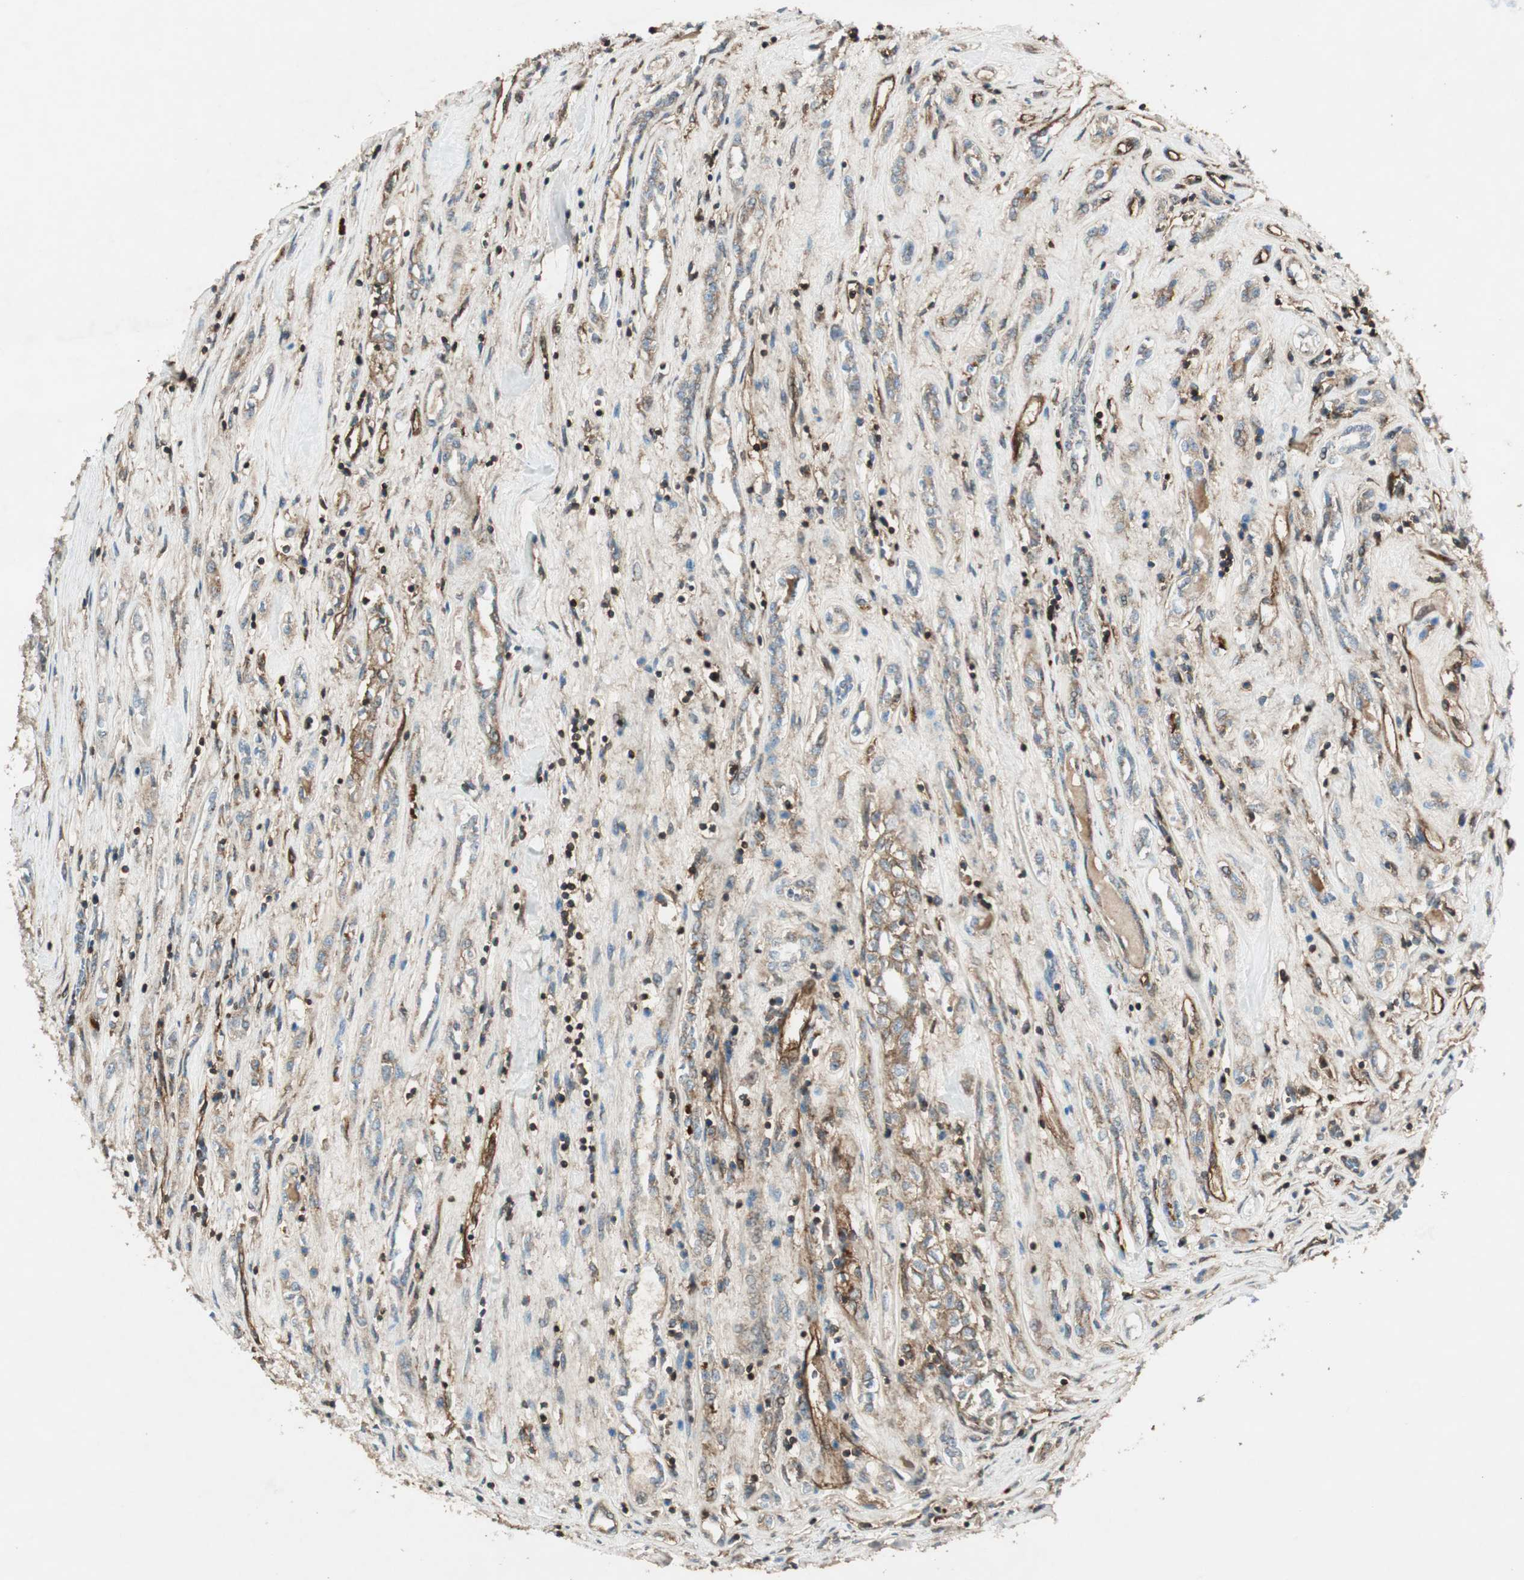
{"staining": {"intensity": "weak", "quantity": ">75%", "location": "cytoplasmic/membranous"}, "tissue": "renal cancer", "cell_type": "Tumor cells", "image_type": "cancer", "snomed": [{"axis": "morphology", "description": "Adenocarcinoma, NOS"}, {"axis": "topography", "description": "Kidney"}], "caption": "The photomicrograph reveals a brown stain indicating the presence of a protein in the cytoplasmic/membranous of tumor cells in renal adenocarcinoma.", "gene": "BTN3A3", "patient": {"sex": "female", "age": 70}}